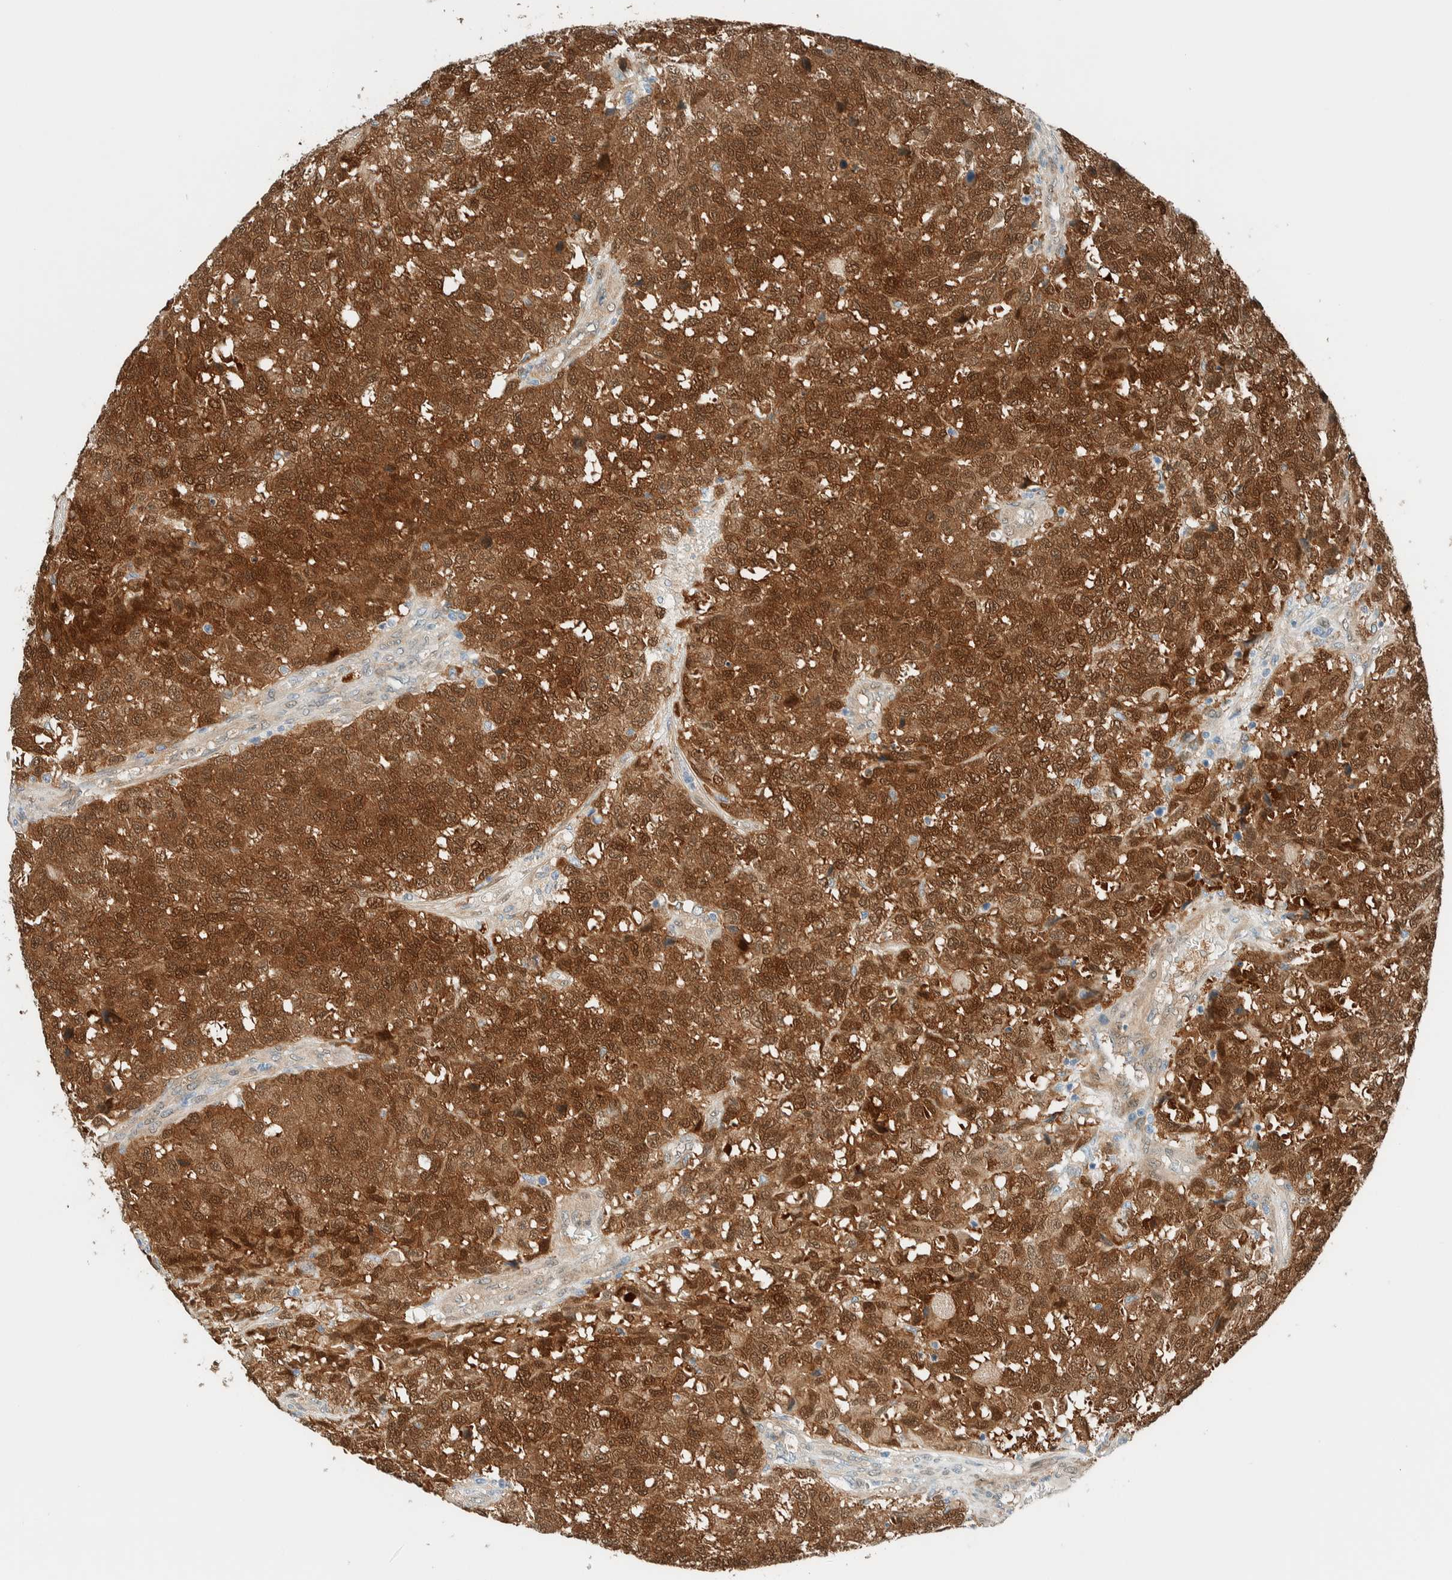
{"staining": {"intensity": "strong", "quantity": ">75%", "location": "cytoplasmic/membranous,nuclear"}, "tissue": "testis cancer", "cell_type": "Tumor cells", "image_type": "cancer", "snomed": [{"axis": "morphology", "description": "Seminoma, NOS"}, {"axis": "topography", "description": "Testis"}], "caption": "Testis cancer tissue exhibits strong cytoplasmic/membranous and nuclear positivity in approximately >75% of tumor cells (IHC, brightfield microscopy, high magnification).", "gene": "NXN", "patient": {"sex": "male", "age": 59}}